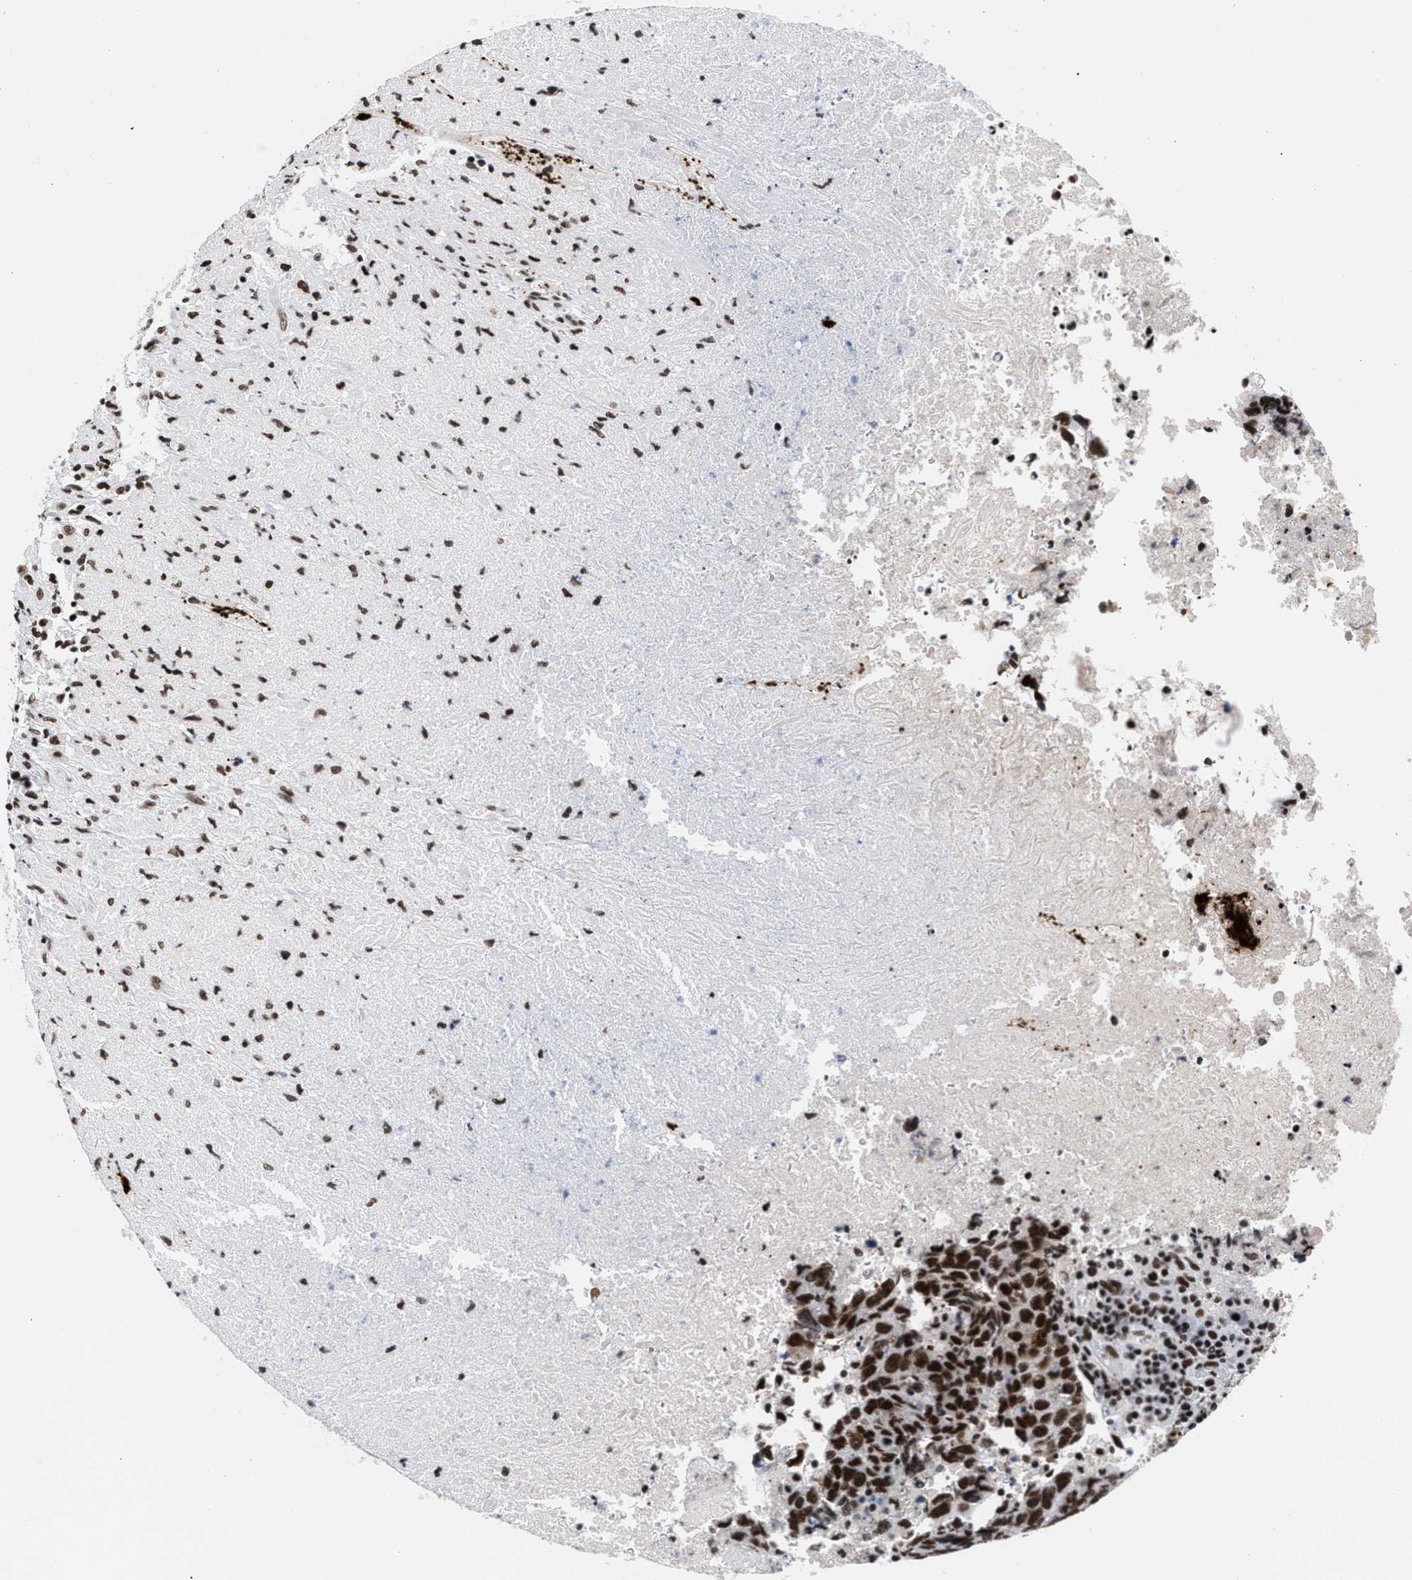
{"staining": {"intensity": "moderate", "quantity": ">75%", "location": "nuclear"}, "tissue": "testis cancer", "cell_type": "Tumor cells", "image_type": "cancer", "snomed": [{"axis": "morphology", "description": "Necrosis, NOS"}, {"axis": "morphology", "description": "Carcinoma, Embryonal, NOS"}, {"axis": "topography", "description": "Testis"}], "caption": "Immunohistochemical staining of embryonal carcinoma (testis) reveals medium levels of moderate nuclear positivity in approximately >75% of tumor cells.", "gene": "RAD21", "patient": {"sex": "male", "age": 19}}